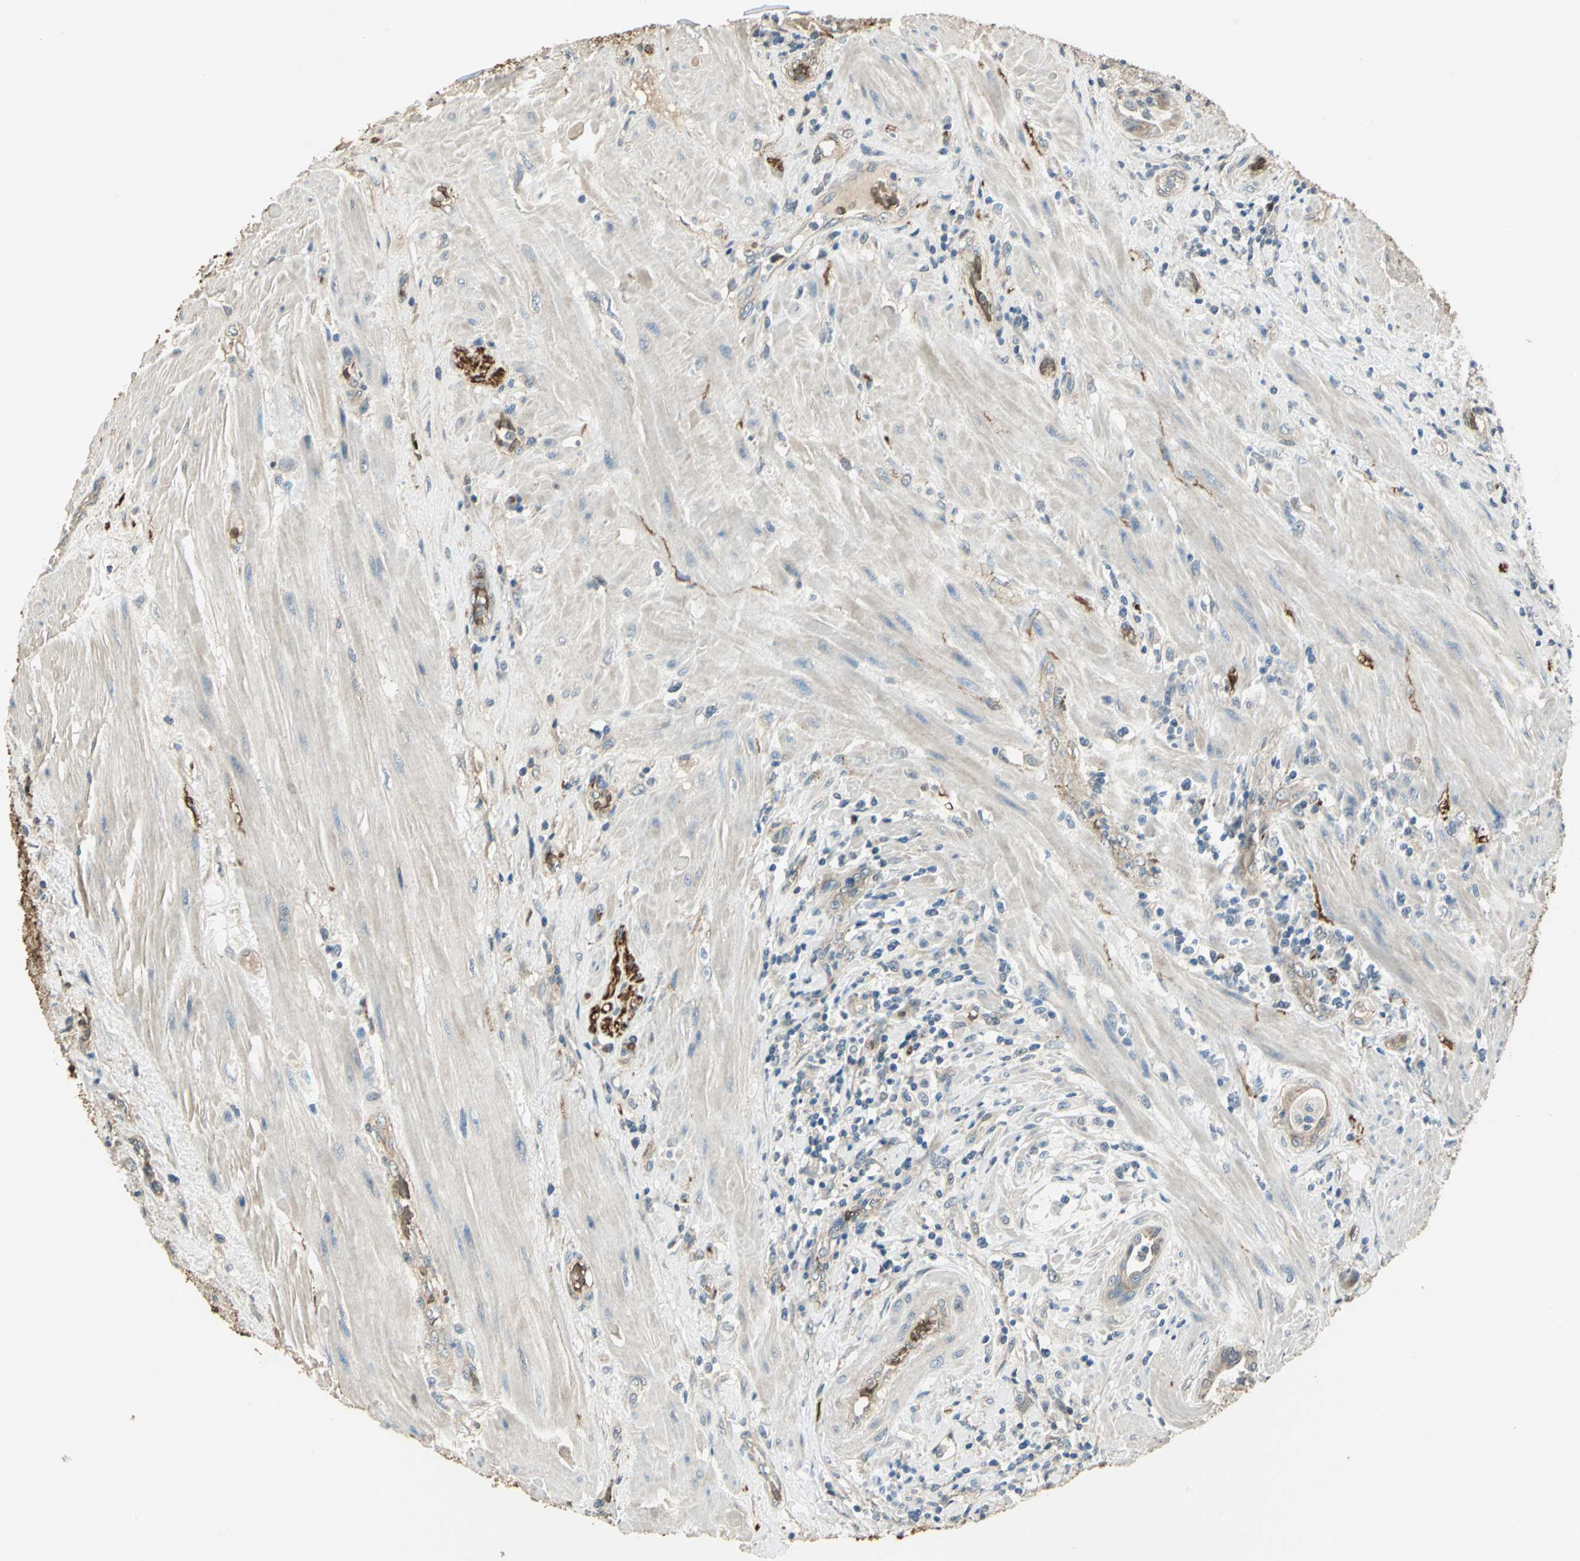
{"staining": {"intensity": "weak", "quantity": ">75%", "location": "cytoplasmic/membranous"}, "tissue": "pancreatic cancer", "cell_type": "Tumor cells", "image_type": "cancer", "snomed": [{"axis": "morphology", "description": "Adenocarcinoma, NOS"}, {"axis": "topography", "description": "Pancreas"}], "caption": "Pancreatic adenocarcinoma stained for a protein (brown) reveals weak cytoplasmic/membranous positive expression in approximately >75% of tumor cells.", "gene": "DDAH1", "patient": {"sex": "female", "age": 64}}